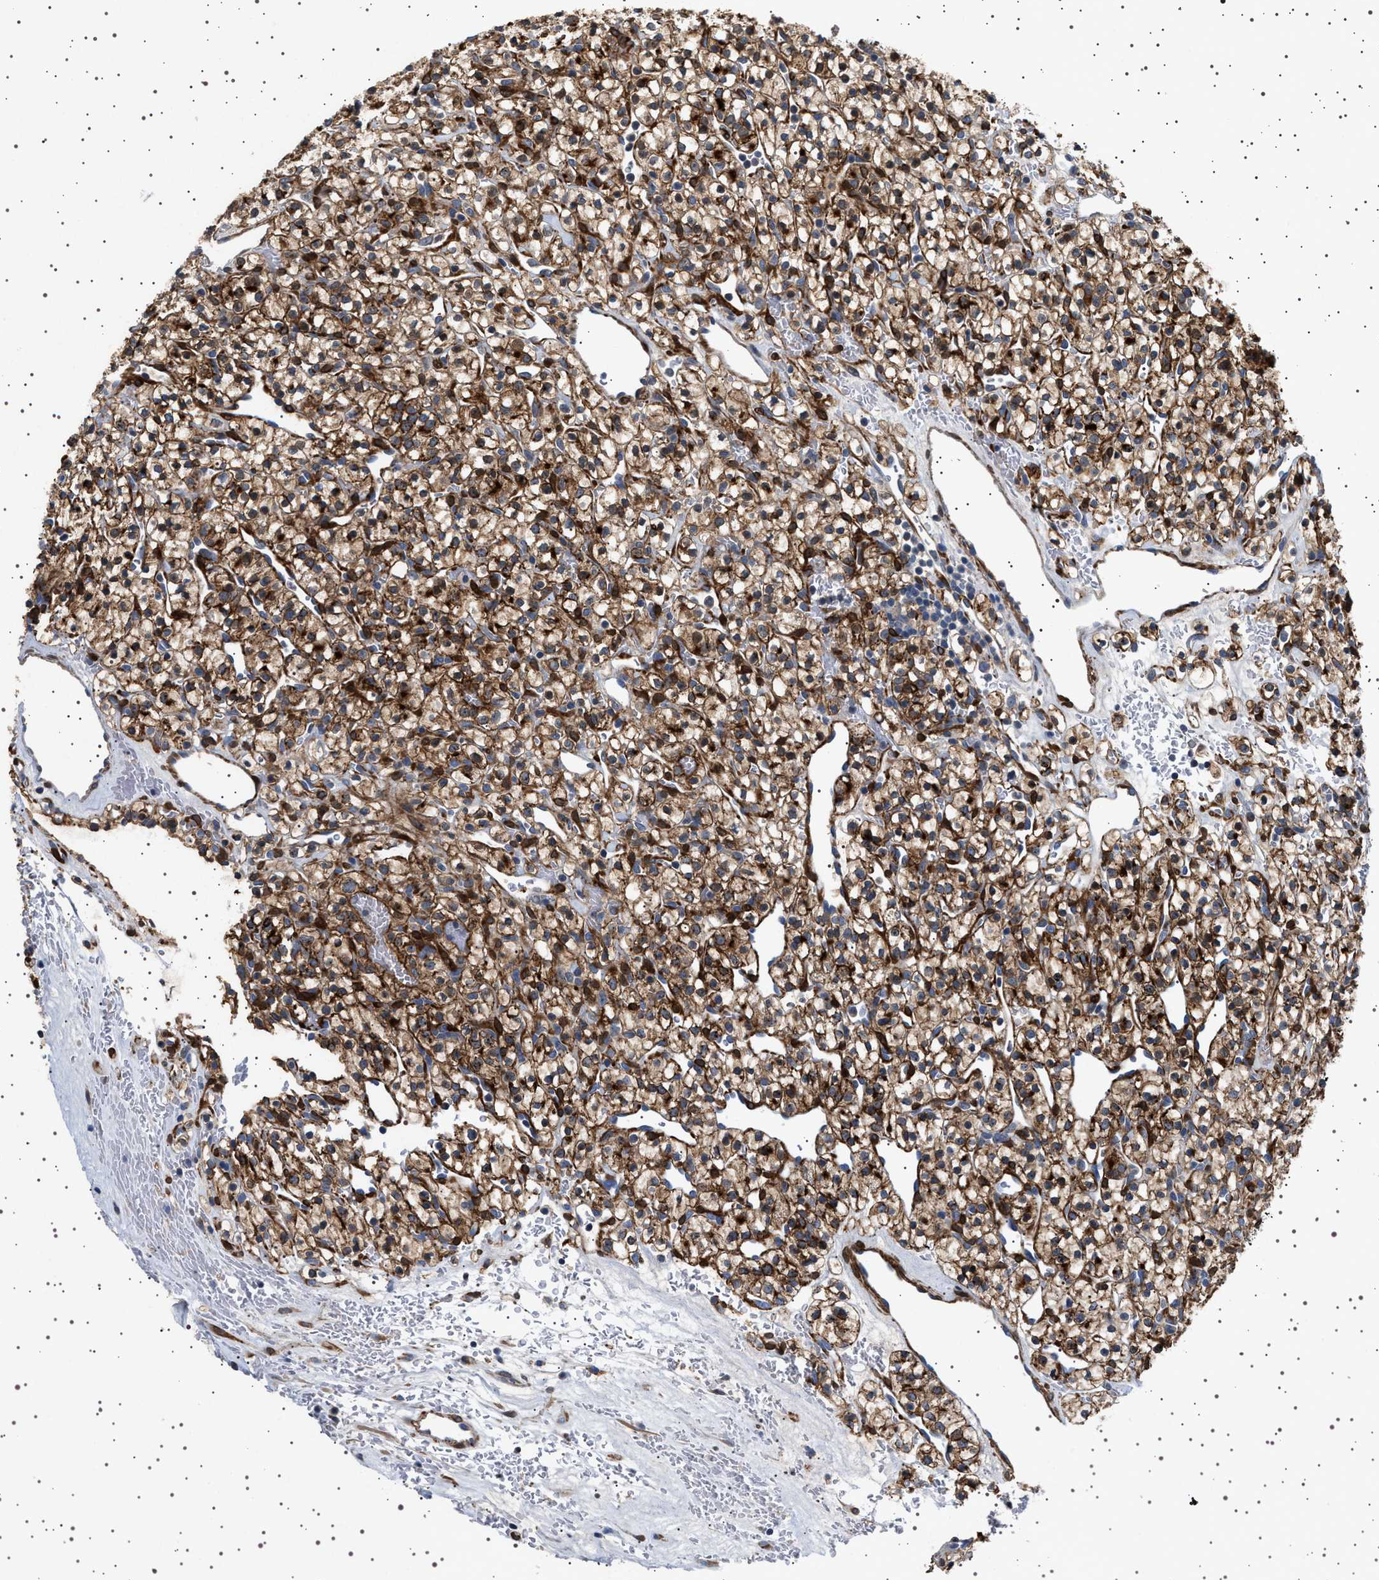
{"staining": {"intensity": "strong", "quantity": ">75%", "location": "cytoplasmic/membranous"}, "tissue": "renal cancer", "cell_type": "Tumor cells", "image_type": "cancer", "snomed": [{"axis": "morphology", "description": "Adenocarcinoma, NOS"}, {"axis": "topography", "description": "Kidney"}], "caption": "There is high levels of strong cytoplasmic/membranous staining in tumor cells of renal adenocarcinoma, as demonstrated by immunohistochemical staining (brown color).", "gene": "GUCY1B1", "patient": {"sex": "female", "age": 57}}